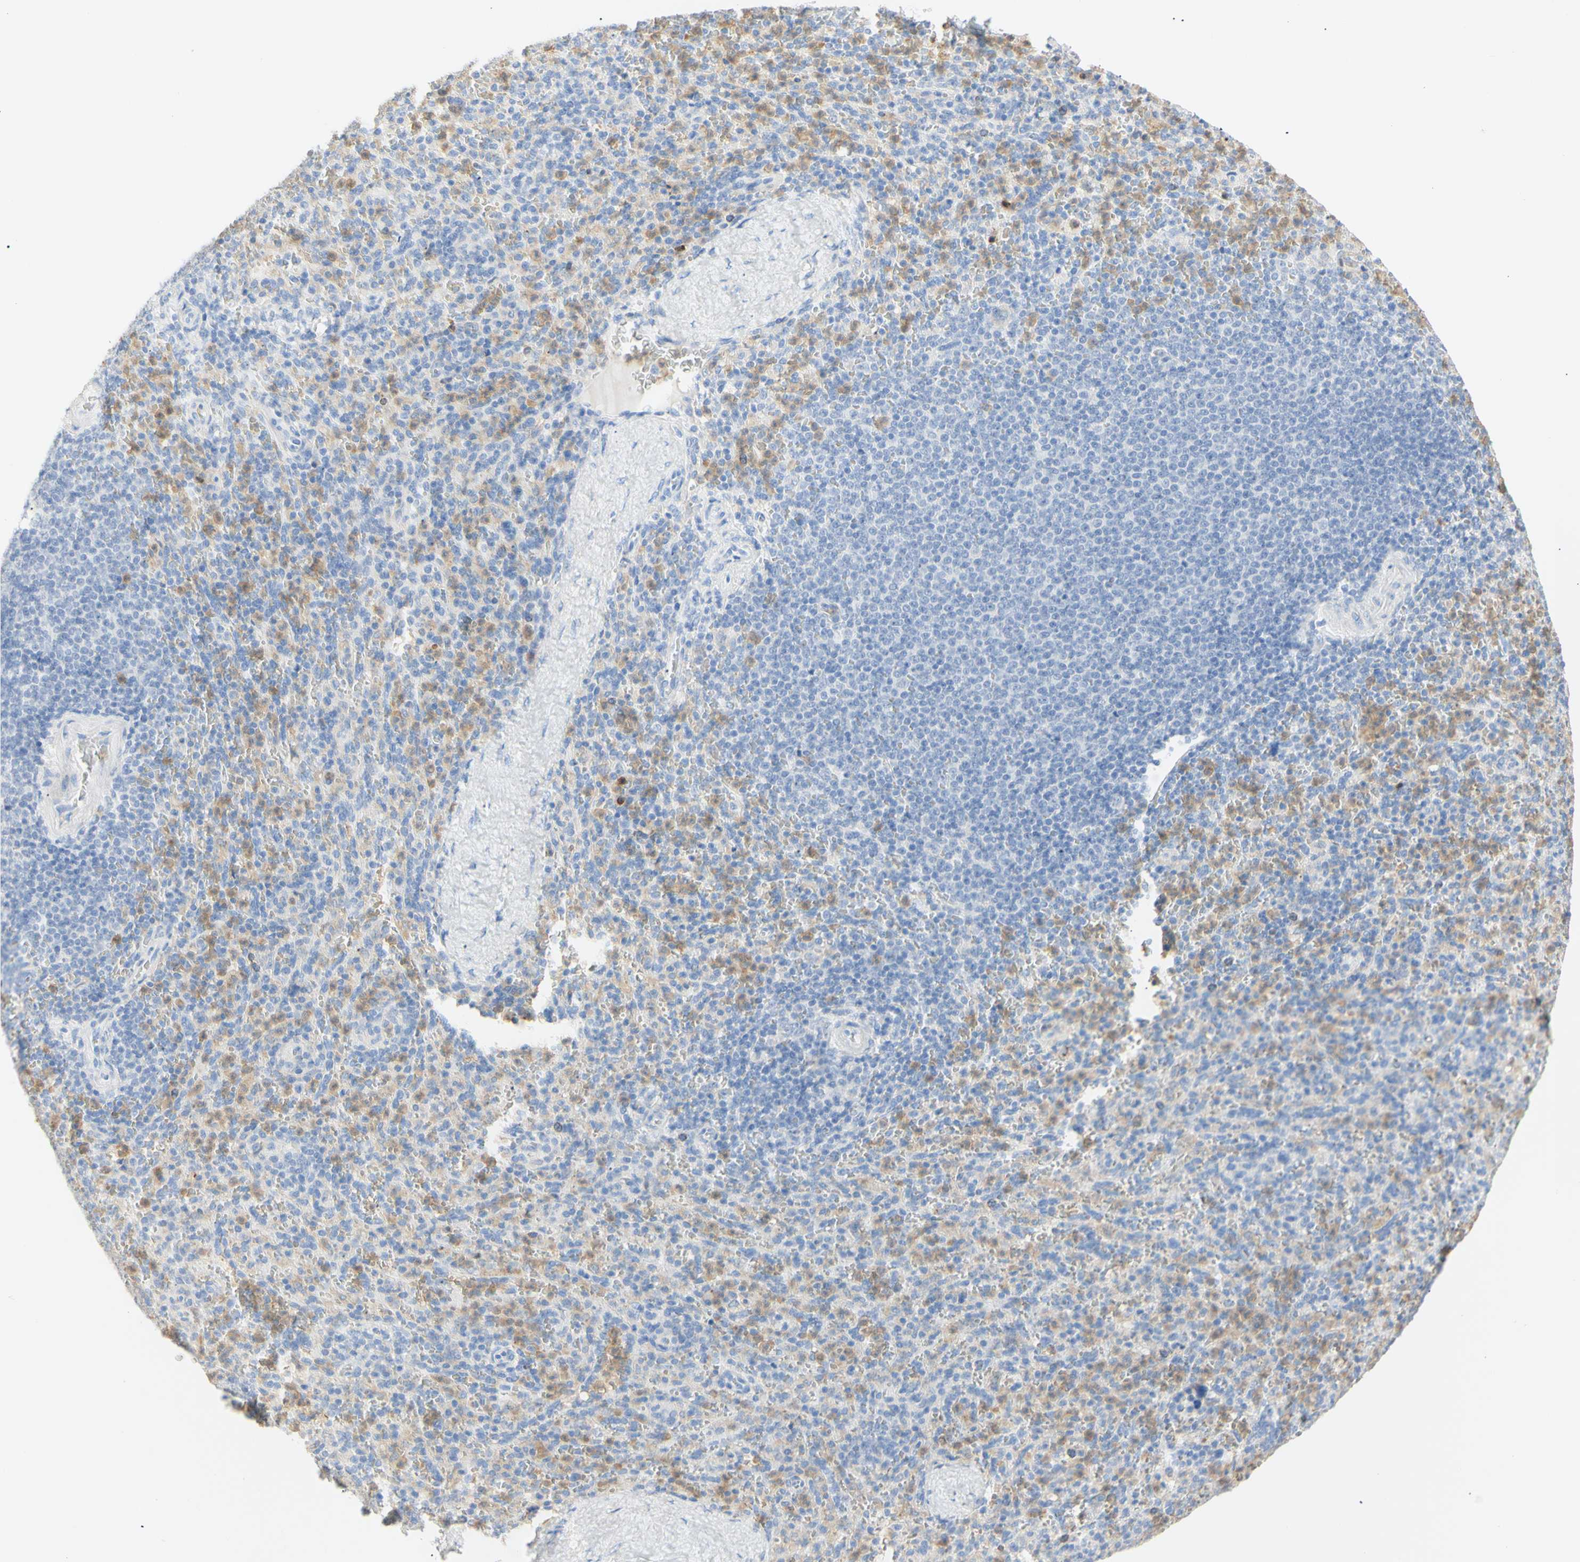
{"staining": {"intensity": "moderate", "quantity": "<25%", "location": "cytoplasmic/membranous"}, "tissue": "spleen", "cell_type": "Cells in red pulp", "image_type": "normal", "snomed": [{"axis": "morphology", "description": "Normal tissue, NOS"}, {"axis": "topography", "description": "Spleen"}], "caption": "A low amount of moderate cytoplasmic/membranous positivity is seen in approximately <25% of cells in red pulp in unremarkable spleen. (DAB (3,3'-diaminobenzidine) = brown stain, brightfield microscopy at high magnification).", "gene": "B4GALNT3", "patient": {"sex": "male", "age": 36}}